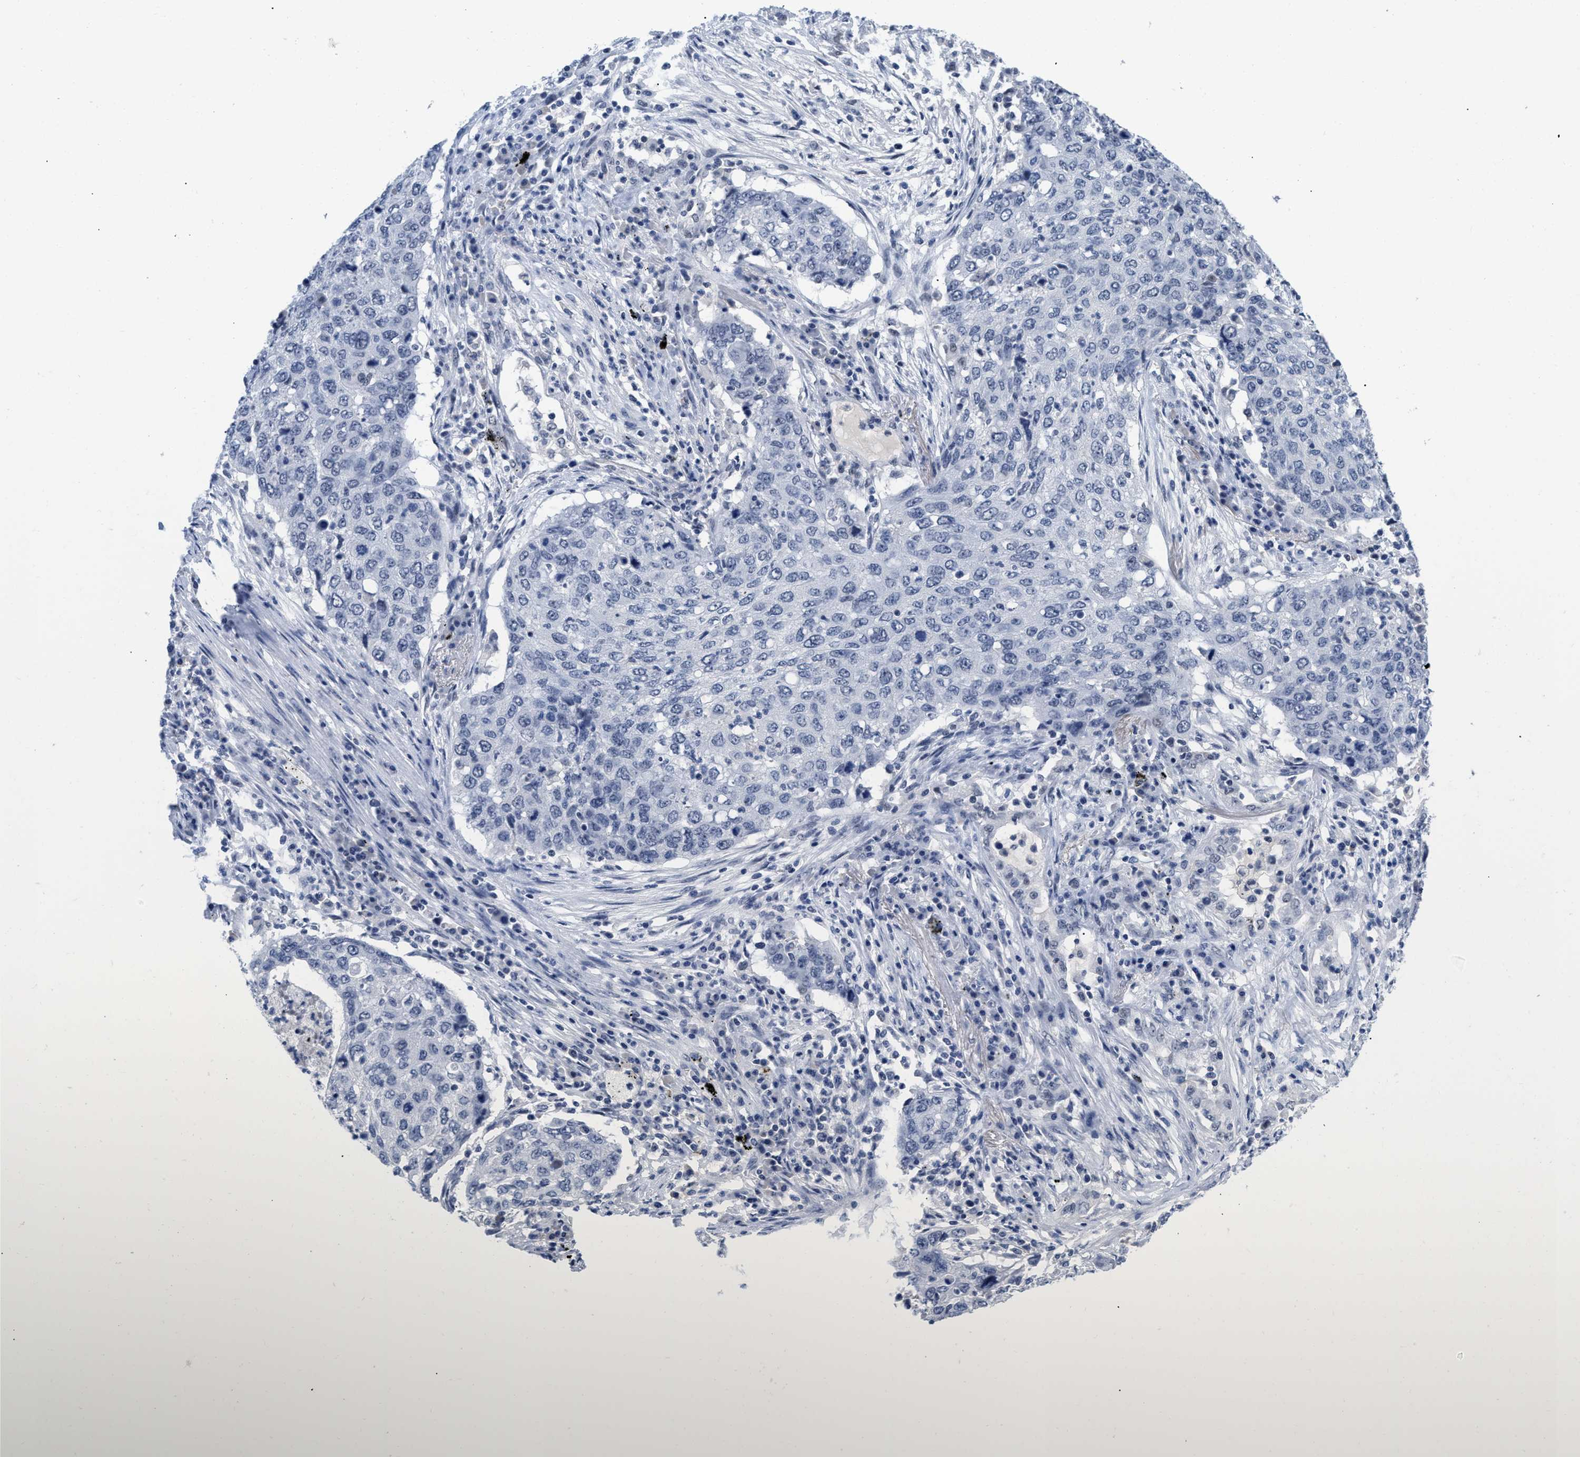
{"staining": {"intensity": "negative", "quantity": "none", "location": "none"}, "tissue": "lung cancer", "cell_type": "Tumor cells", "image_type": "cancer", "snomed": [{"axis": "morphology", "description": "Squamous cell carcinoma, NOS"}, {"axis": "topography", "description": "Lung"}], "caption": "This is an immunohistochemistry histopathology image of squamous cell carcinoma (lung). There is no expression in tumor cells.", "gene": "GGNBP2", "patient": {"sex": "female", "age": 63}}